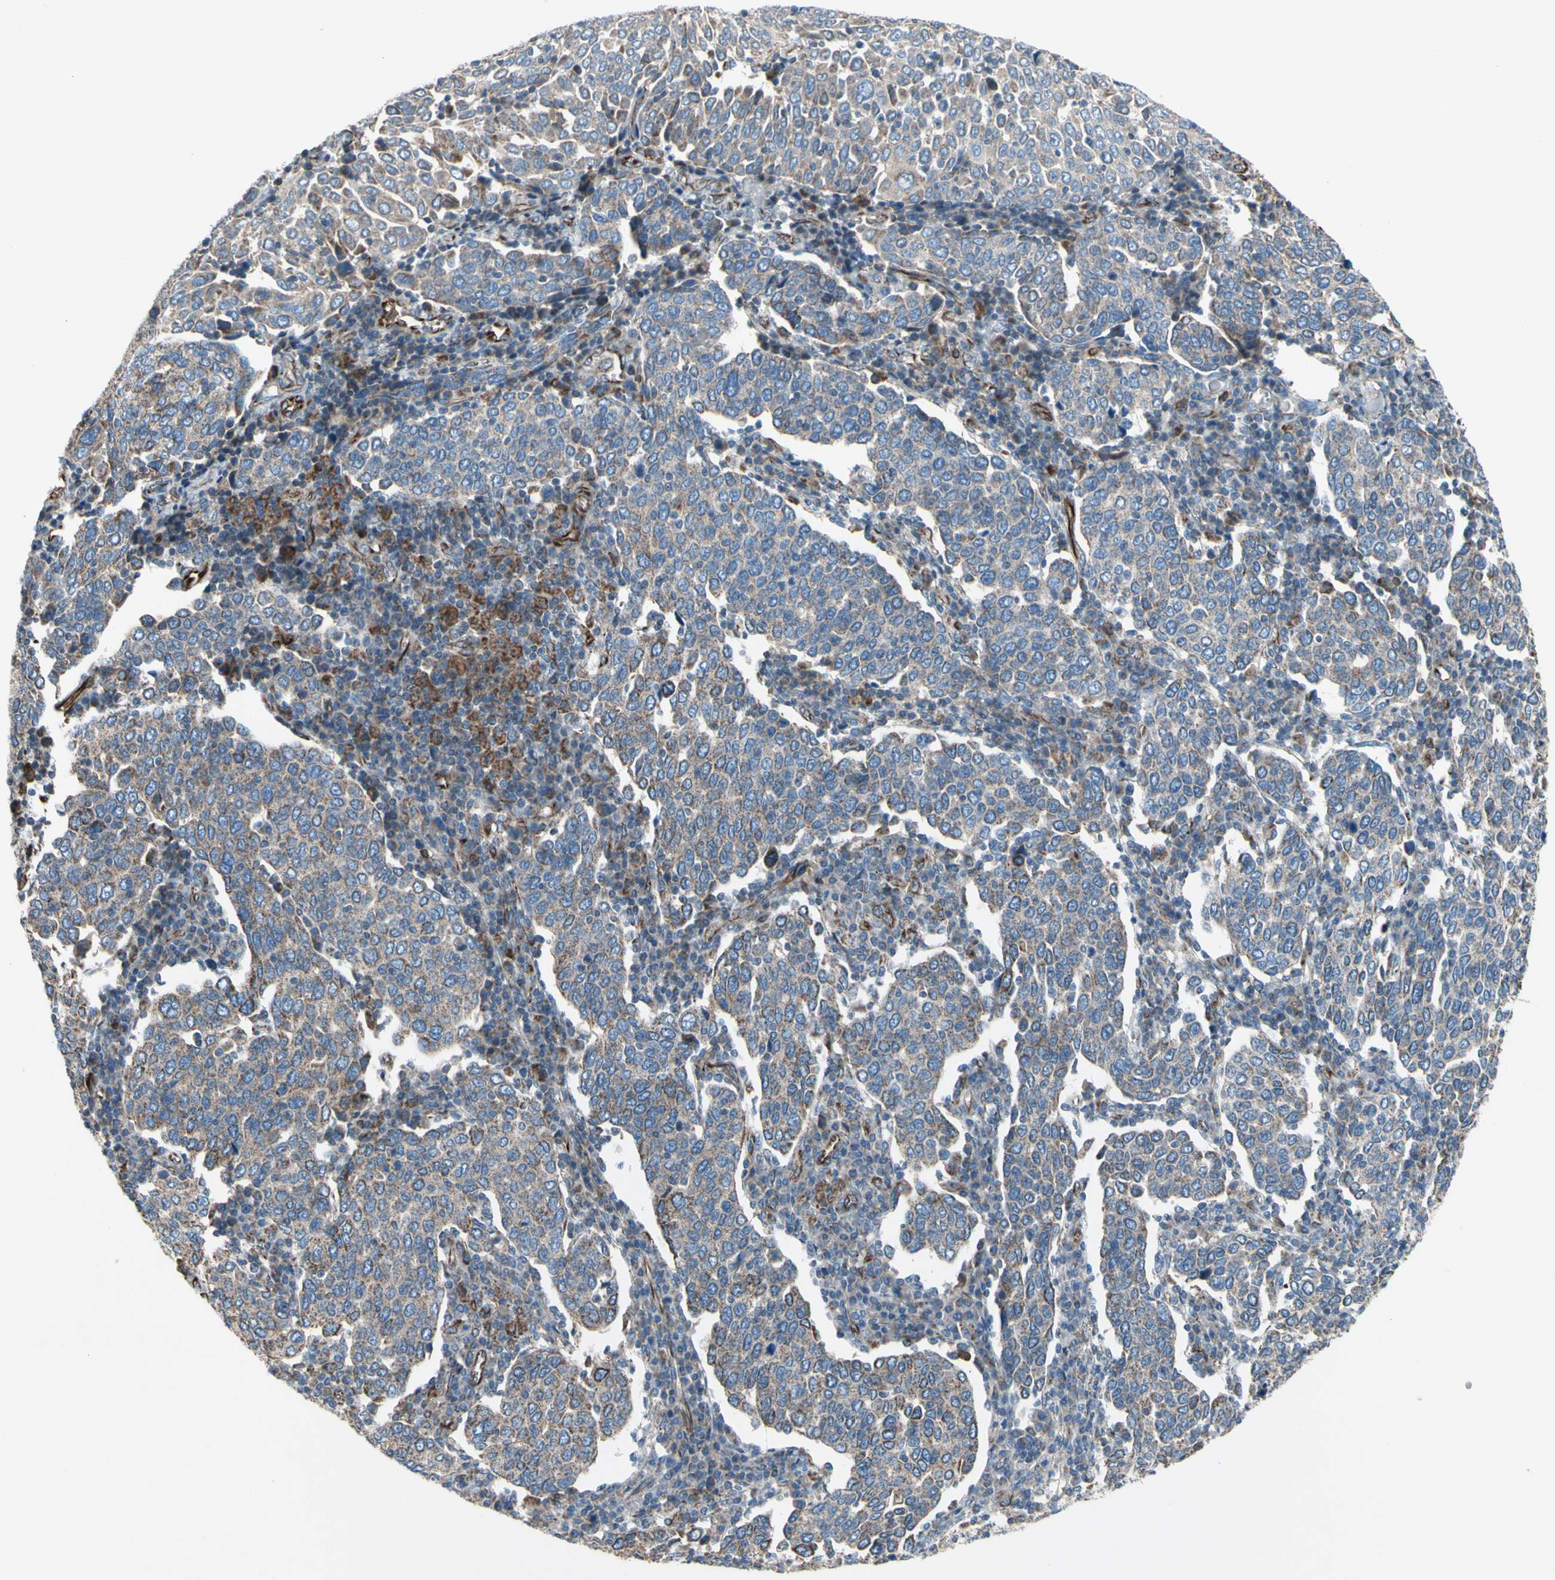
{"staining": {"intensity": "weak", "quantity": ">75%", "location": "cytoplasmic/membranous"}, "tissue": "cervical cancer", "cell_type": "Tumor cells", "image_type": "cancer", "snomed": [{"axis": "morphology", "description": "Squamous cell carcinoma, NOS"}, {"axis": "topography", "description": "Cervix"}], "caption": "Protein staining demonstrates weak cytoplasmic/membranous staining in about >75% of tumor cells in squamous cell carcinoma (cervical). (DAB = brown stain, brightfield microscopy at high magnification).", "gene": "EMC7", "patient": {"sex": "female", "age": 40}}